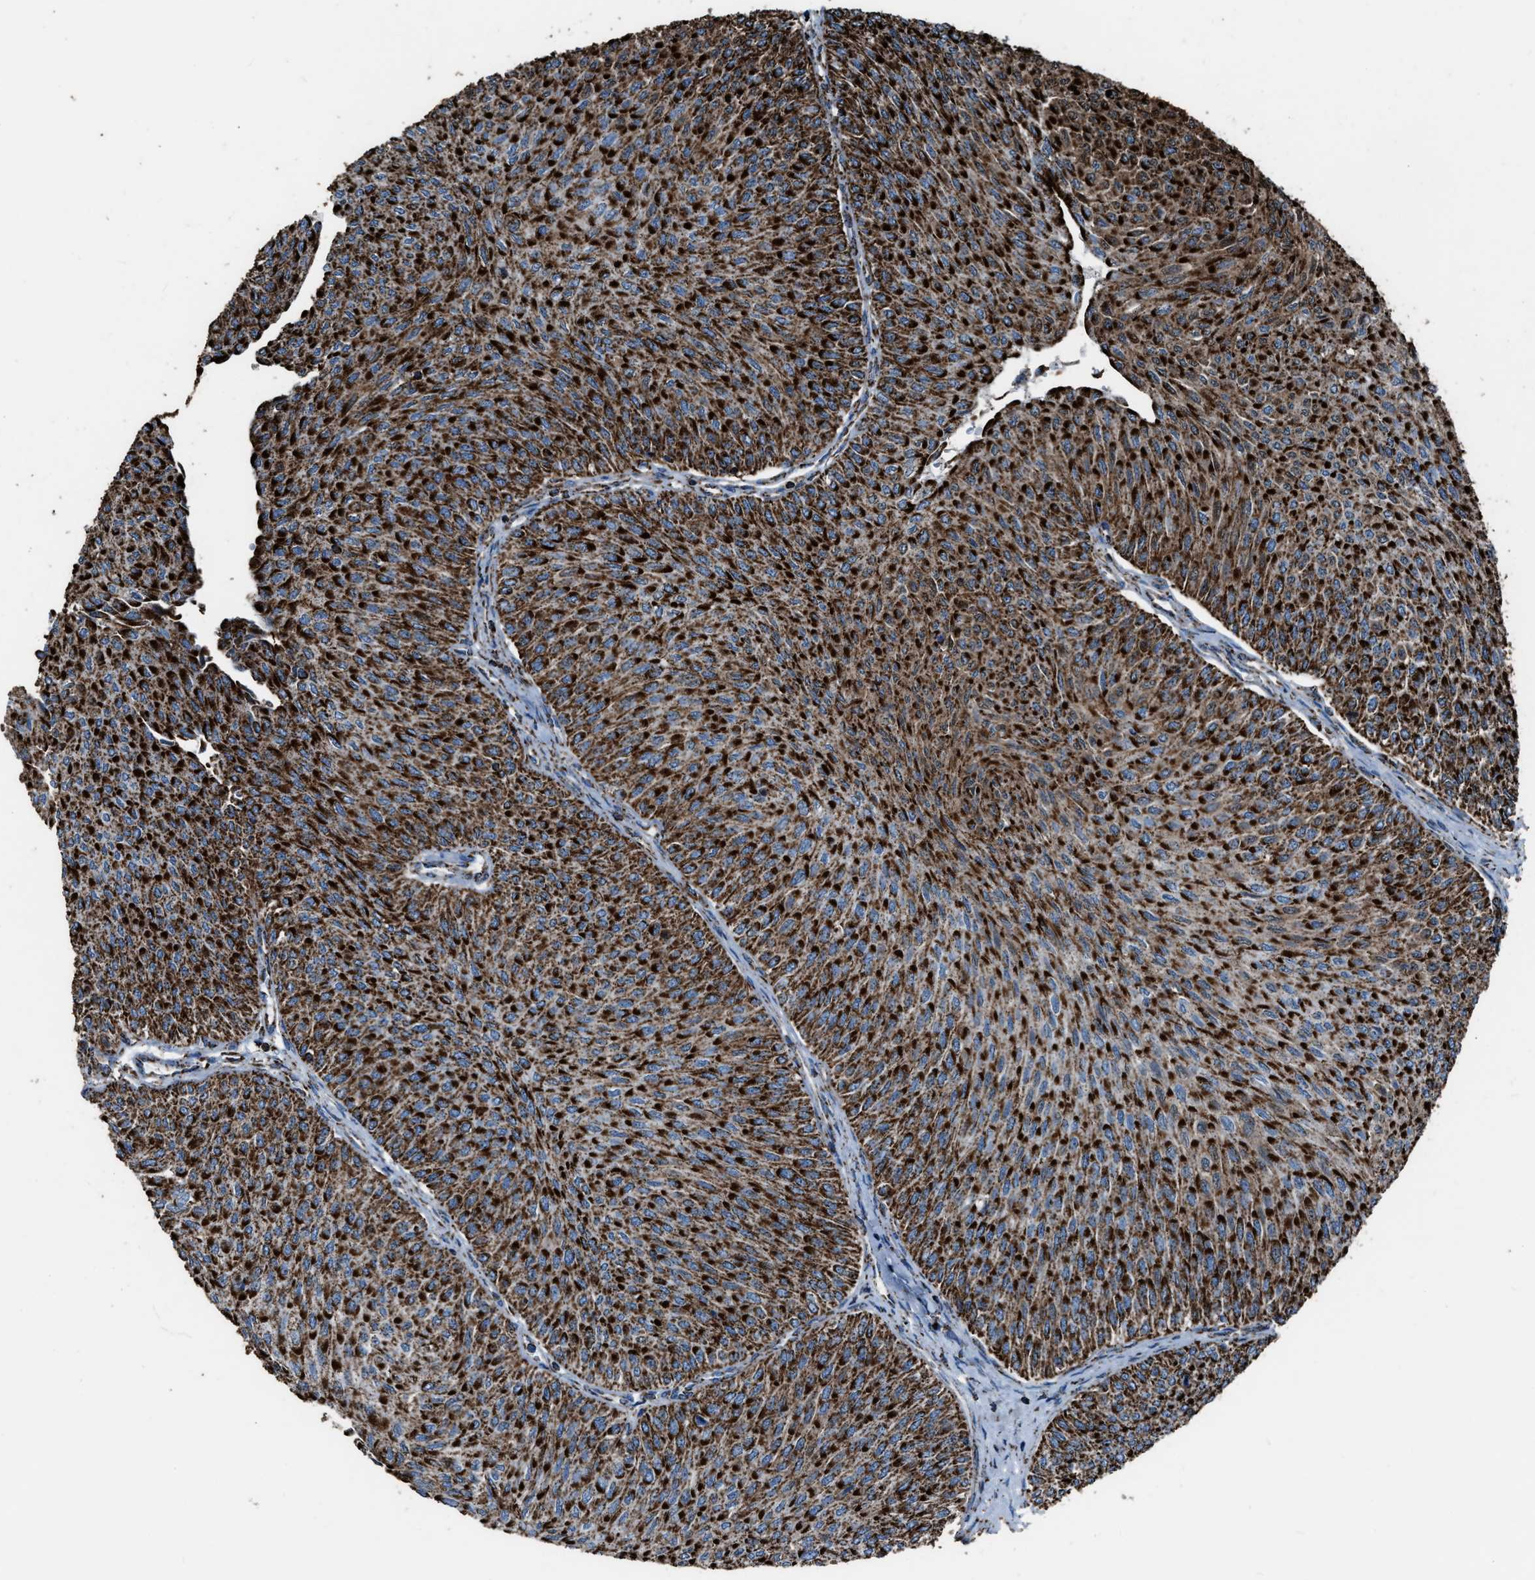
{"staining": {"intensity": "strong", "quantity": ">75%", "location": "cytoplasmic/membranous"}, "tissue": "urothelial cancer", "cell_type": "Tumor cells", "image_type": "cancer", "snomed": [{"axis": "morphology", "description": "Urothelial carcinoma, Low grade"}, {"axis": "topography", "description": "Urinary bladder"}], "caption": "Approximately >75% of tumor cells in human urothelial cancer exhibit strong cytoplasmic/membranous protein staining as visualized by brown immunohistochemical staining.", "gene": "MDH2", "patient": {"sex": "male", "age": 78}}